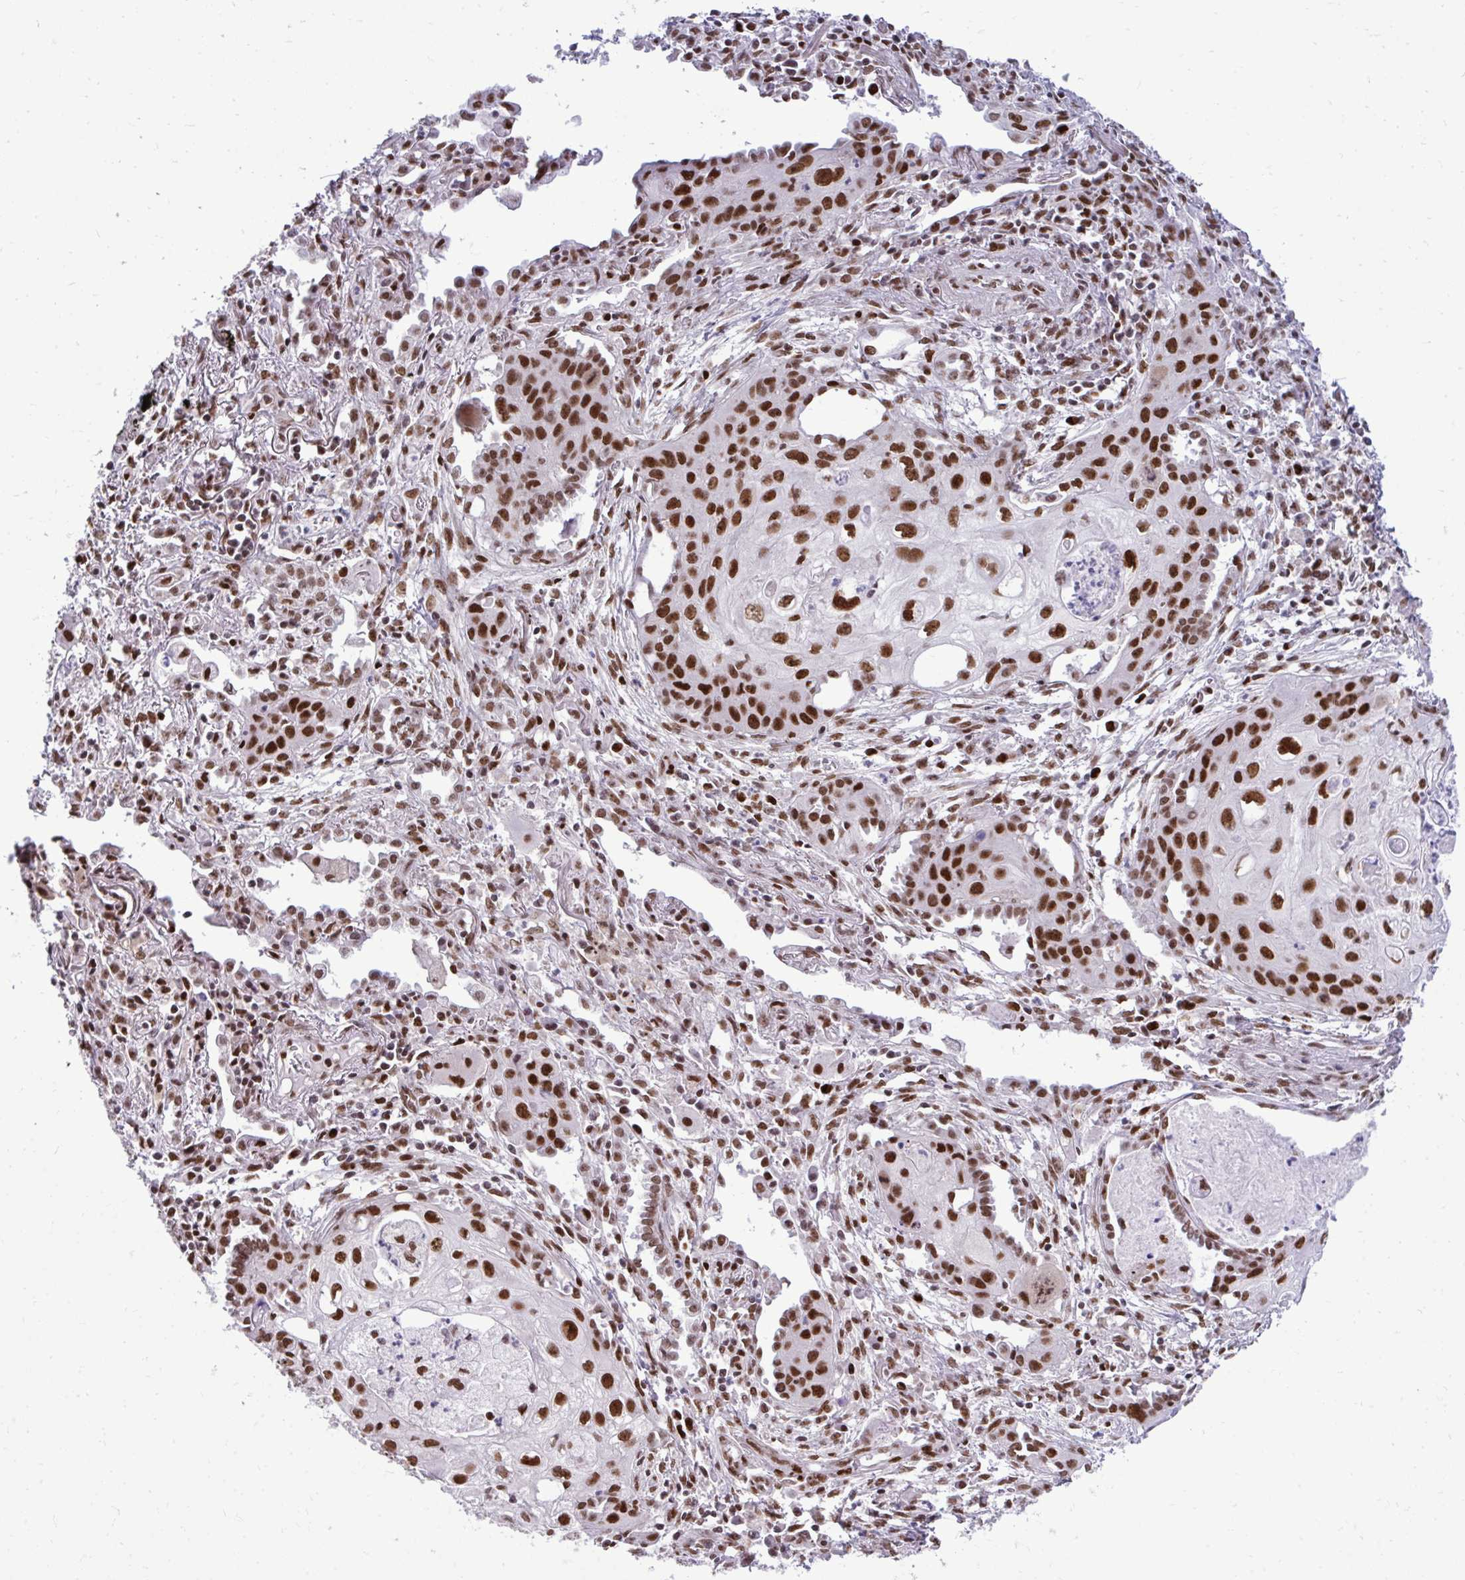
{"staining": {"intensity": "strong", "quantity": ">75%", "location": "nuclear"}, "tissue": "lung cancer", "cell_type": "Tumor cells", "image_type": "cancer", "snomed": [{"axis": "morphology", "description": "Squamous cell carcinoma, NOS"}, {"axis": "topography", "description": "Lung"}], "caption": "Immunohistochemistry (IHC) image of human squamous cell carcinoma (lung) stained for a protein (brown), which shows high levels of strong nuclear staining in approximately >75% of tumor cells.", "gene": "CDYL", "patient": {"sex": "male", "age": 71}}